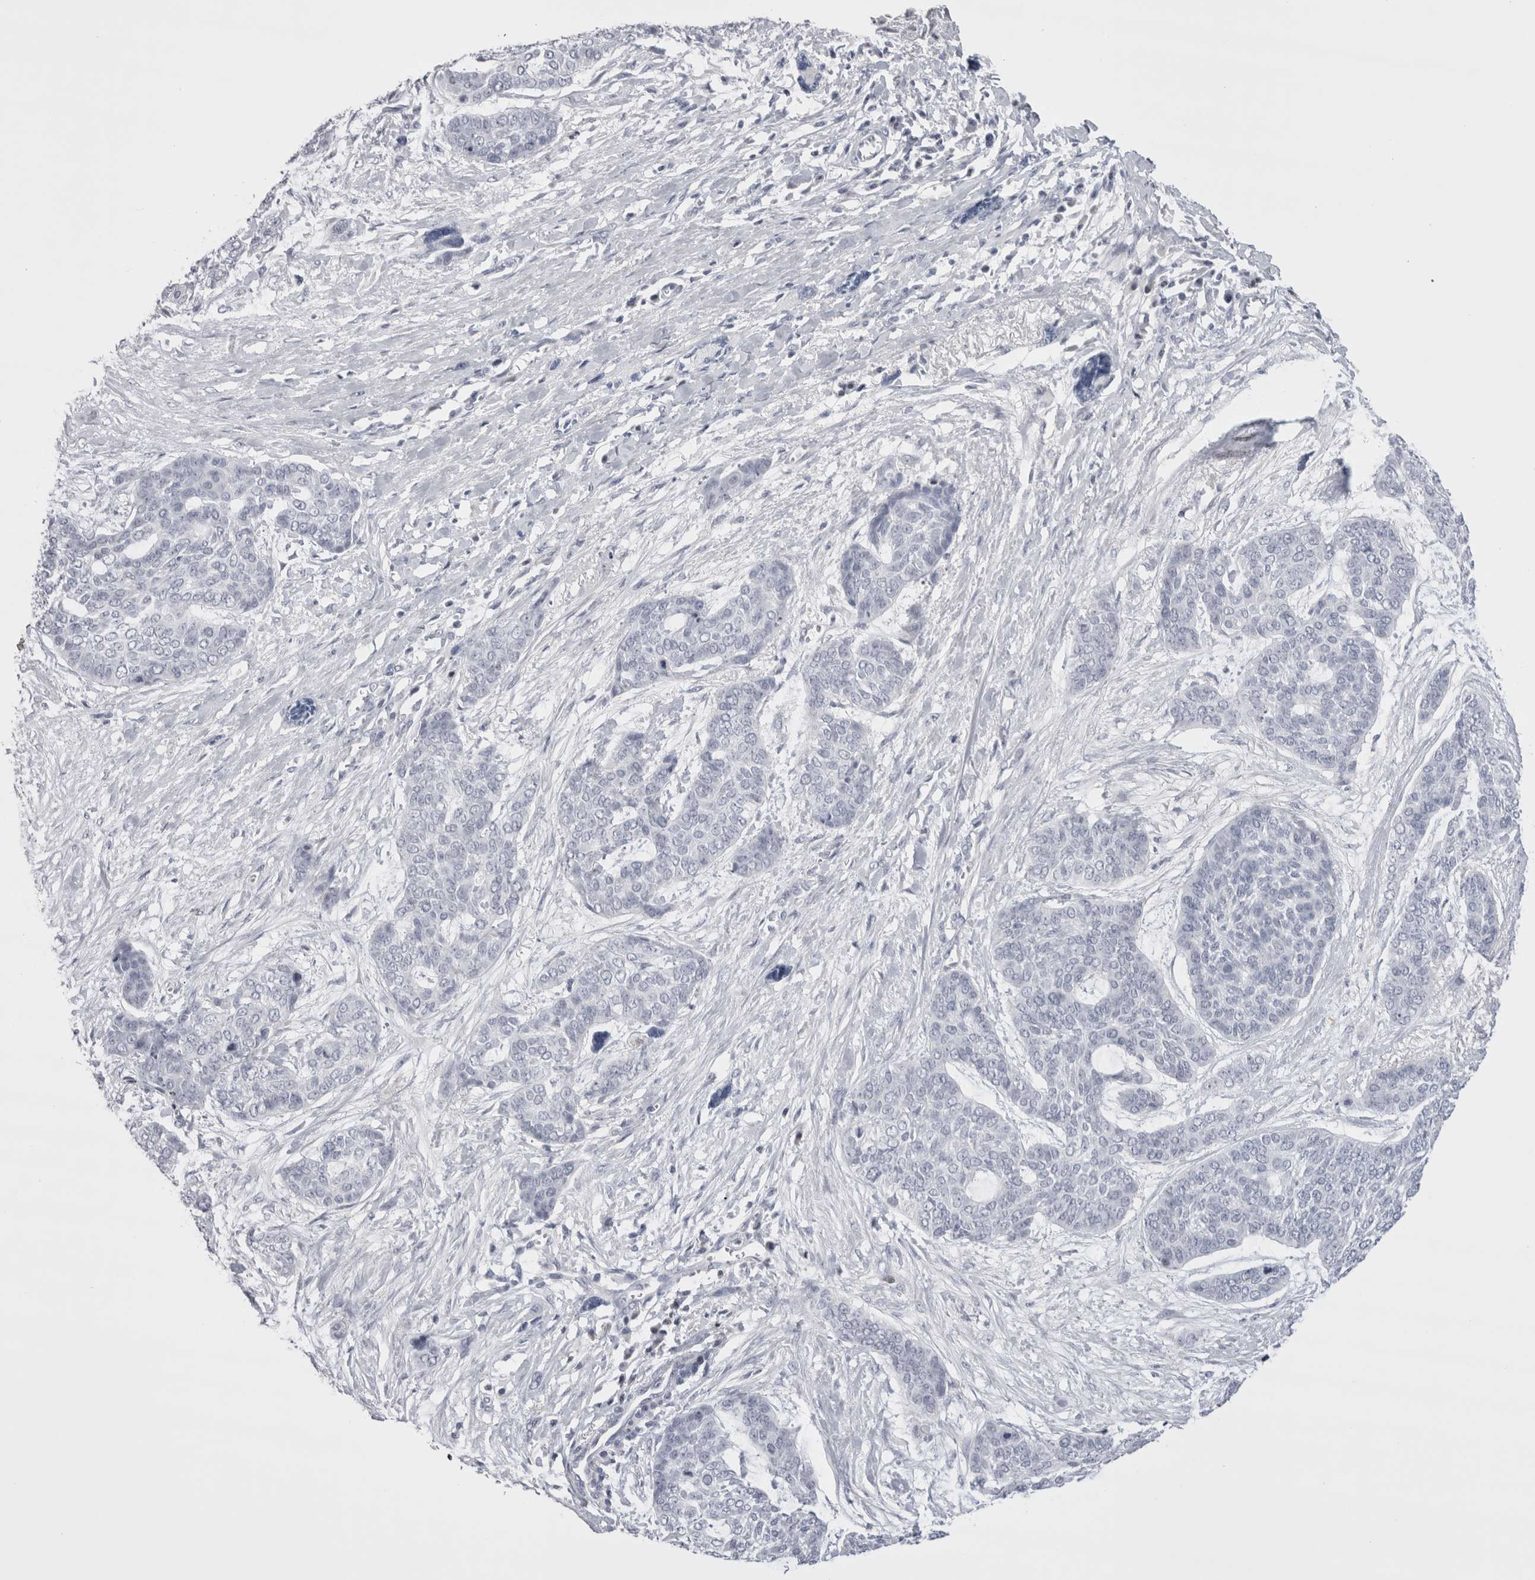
{"staining": {"intensity": "negative", "quantity": "none", "location": "none"}, "tissue": "skin cancer", "cell_type": "Tumor cells", "image_type": "cancer", "snomed": [{"axis": "morphology", "description": "Basal cell carcinoma"}, {"axis": "topography", "description": "Skin"}], "caption": "The photomicrograph exhibits no staining of tumor cells in basal cell carcinoma (skin). (DAB (3,3'-diaminobenzidine) immunohistochemistry (IHC), high magnification).", "gene": "FNDC8", "patient": {"sex": "female", "age": 64}}